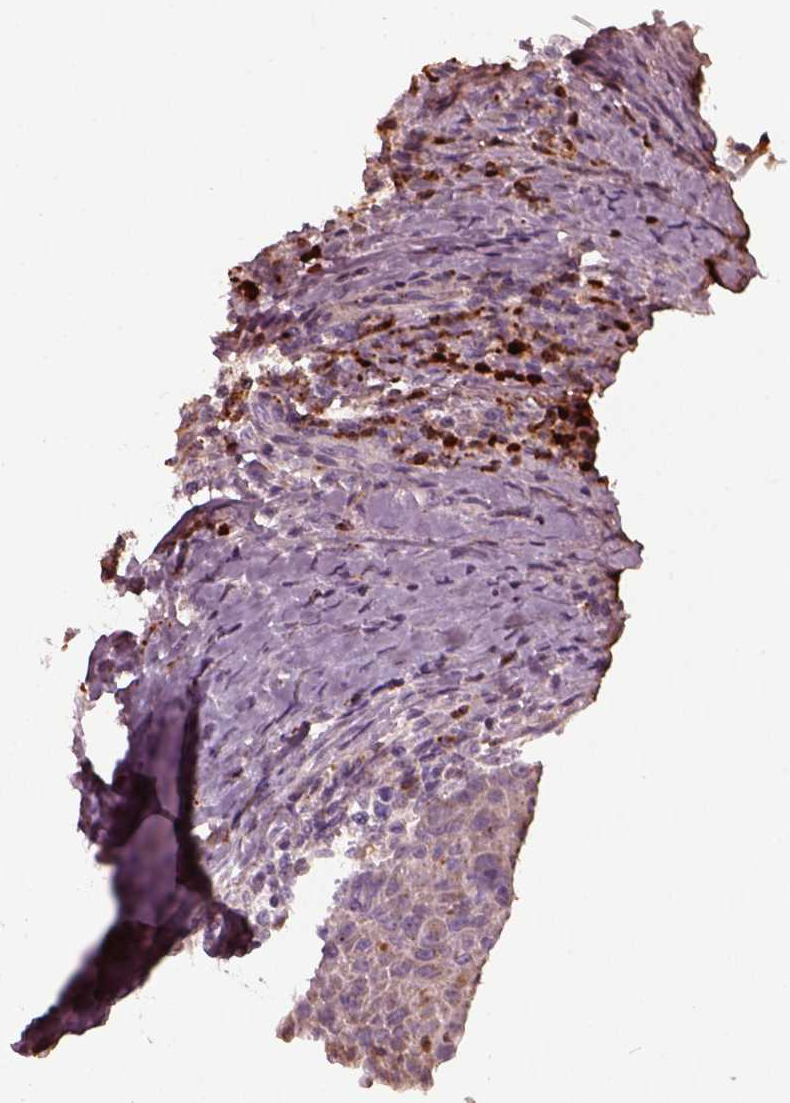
{"staining": {"intensity": "negative", "quantity": "none", "location": "none"}, "tissue": "head and neck cancer", "cell_type": "Tumor cells", "image_type": "cancer", "snomed": [{"axis": "morphology", "description": "Squamous cell carcinoma, NOS"}, {"axis": "topography", "description": "Head-Neck"}], "caption": "Human squamous cell carcinoma (head and neck) stained for a protein using immunohistochemistry (IHC) reveals no positivity in tumor cells.", "gene": "RUFY3", "patient": {"sex": "male", "age": 69}}